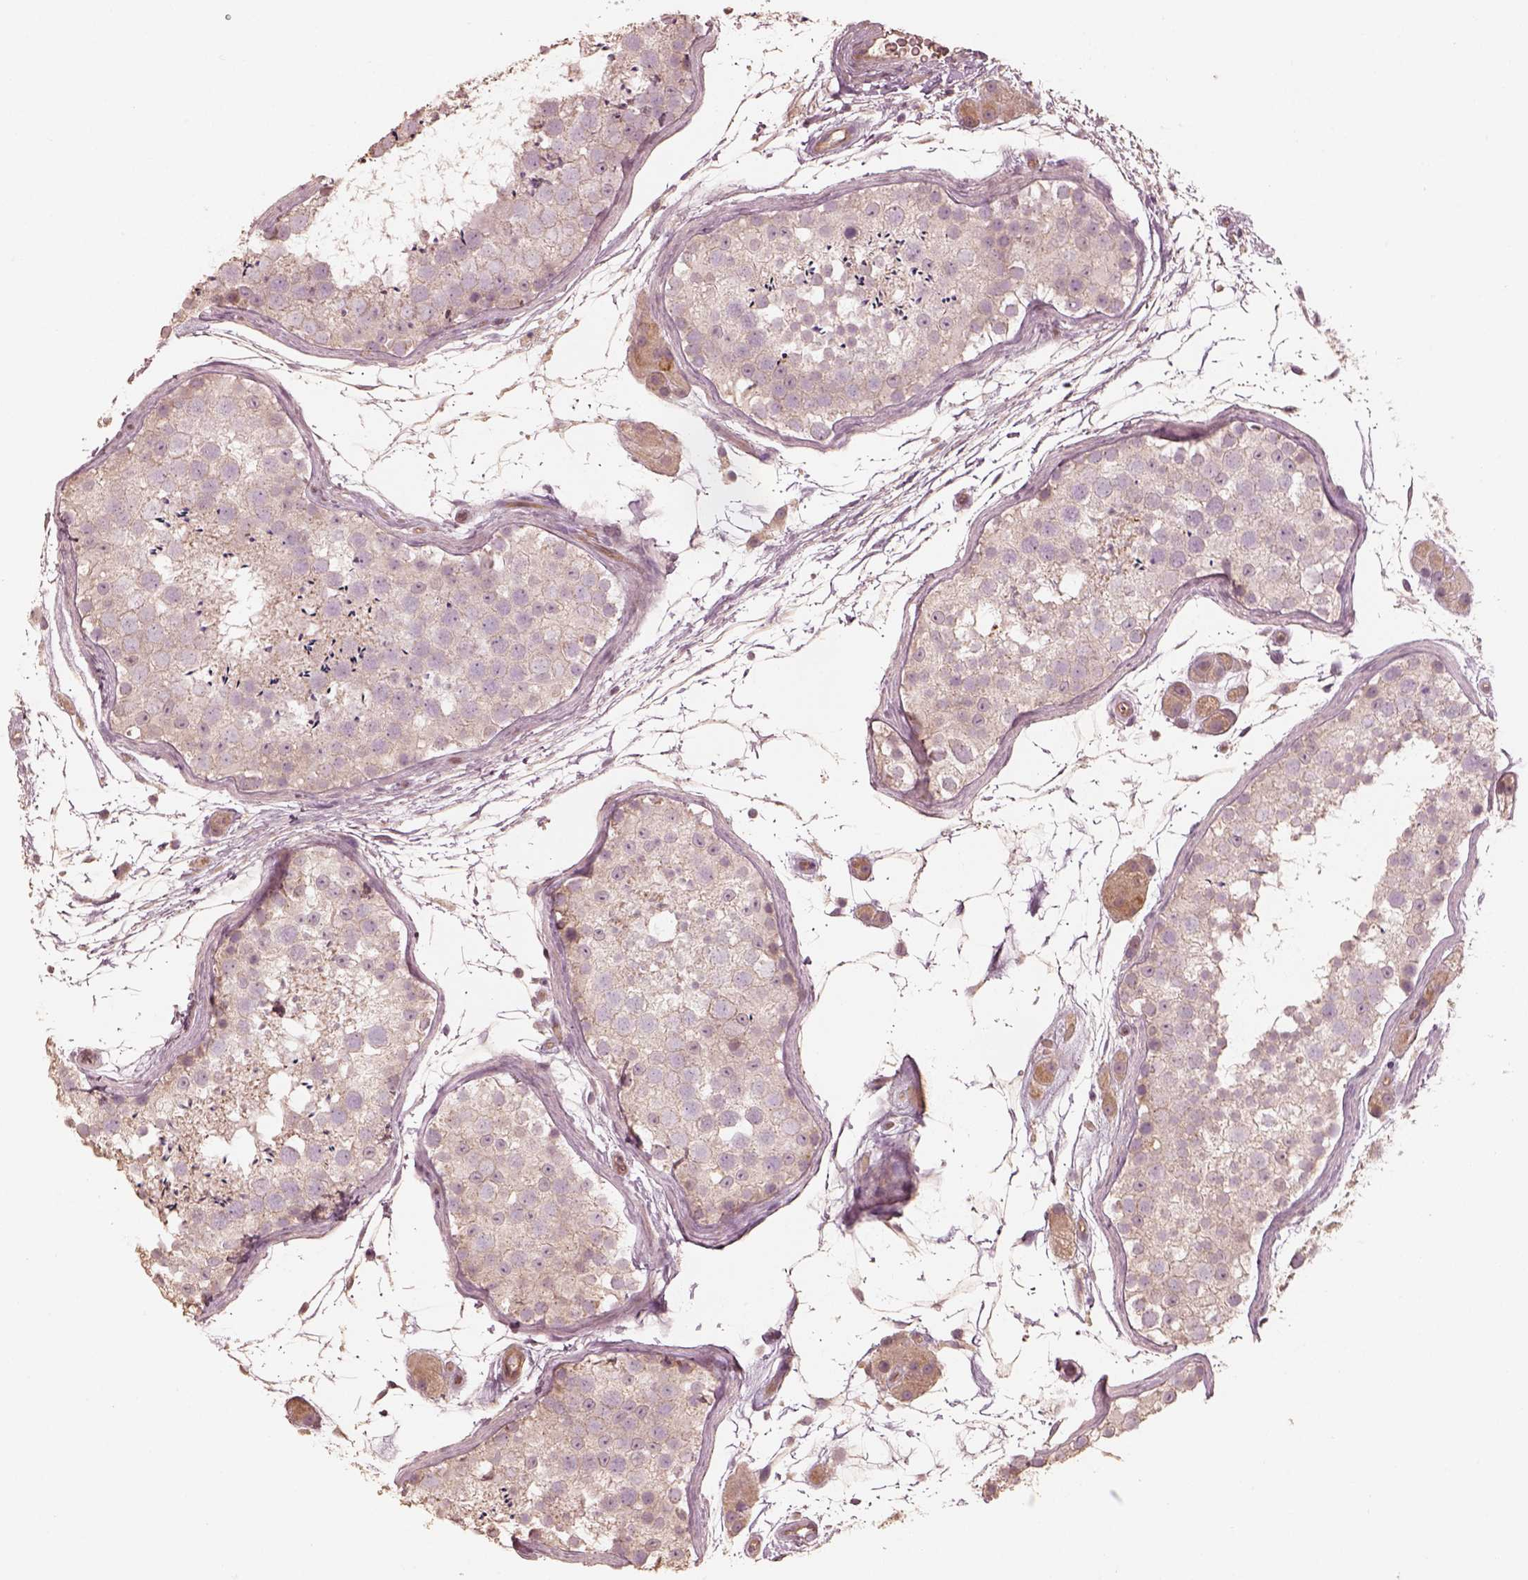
{"staining": {"intensity": "weak", "quantity": ">75%", "location": "cytoplasmic/membranous"}, "tissue": "testis", "cell_type": "Cells in seminiferous ducts", "image_type": "normal", "snomed": [{"axis": "morphology", "description": "Normal tissue, NOS"}, {"axis": "topography", "description": "Testis"}], "caption": "High-magnification brightfield microscopy of unremarkable testis stained with DAB (3,3'-diaminobenzidine) (brown) and counterstained with hematoxylin (blue). cells in seminiferous ducts exhibit weak cytoplasmic/membranous expression is present in approximately>75% of cells.", "gene": "OTOGL", "patient": {"sex": "male", "age": 41}}